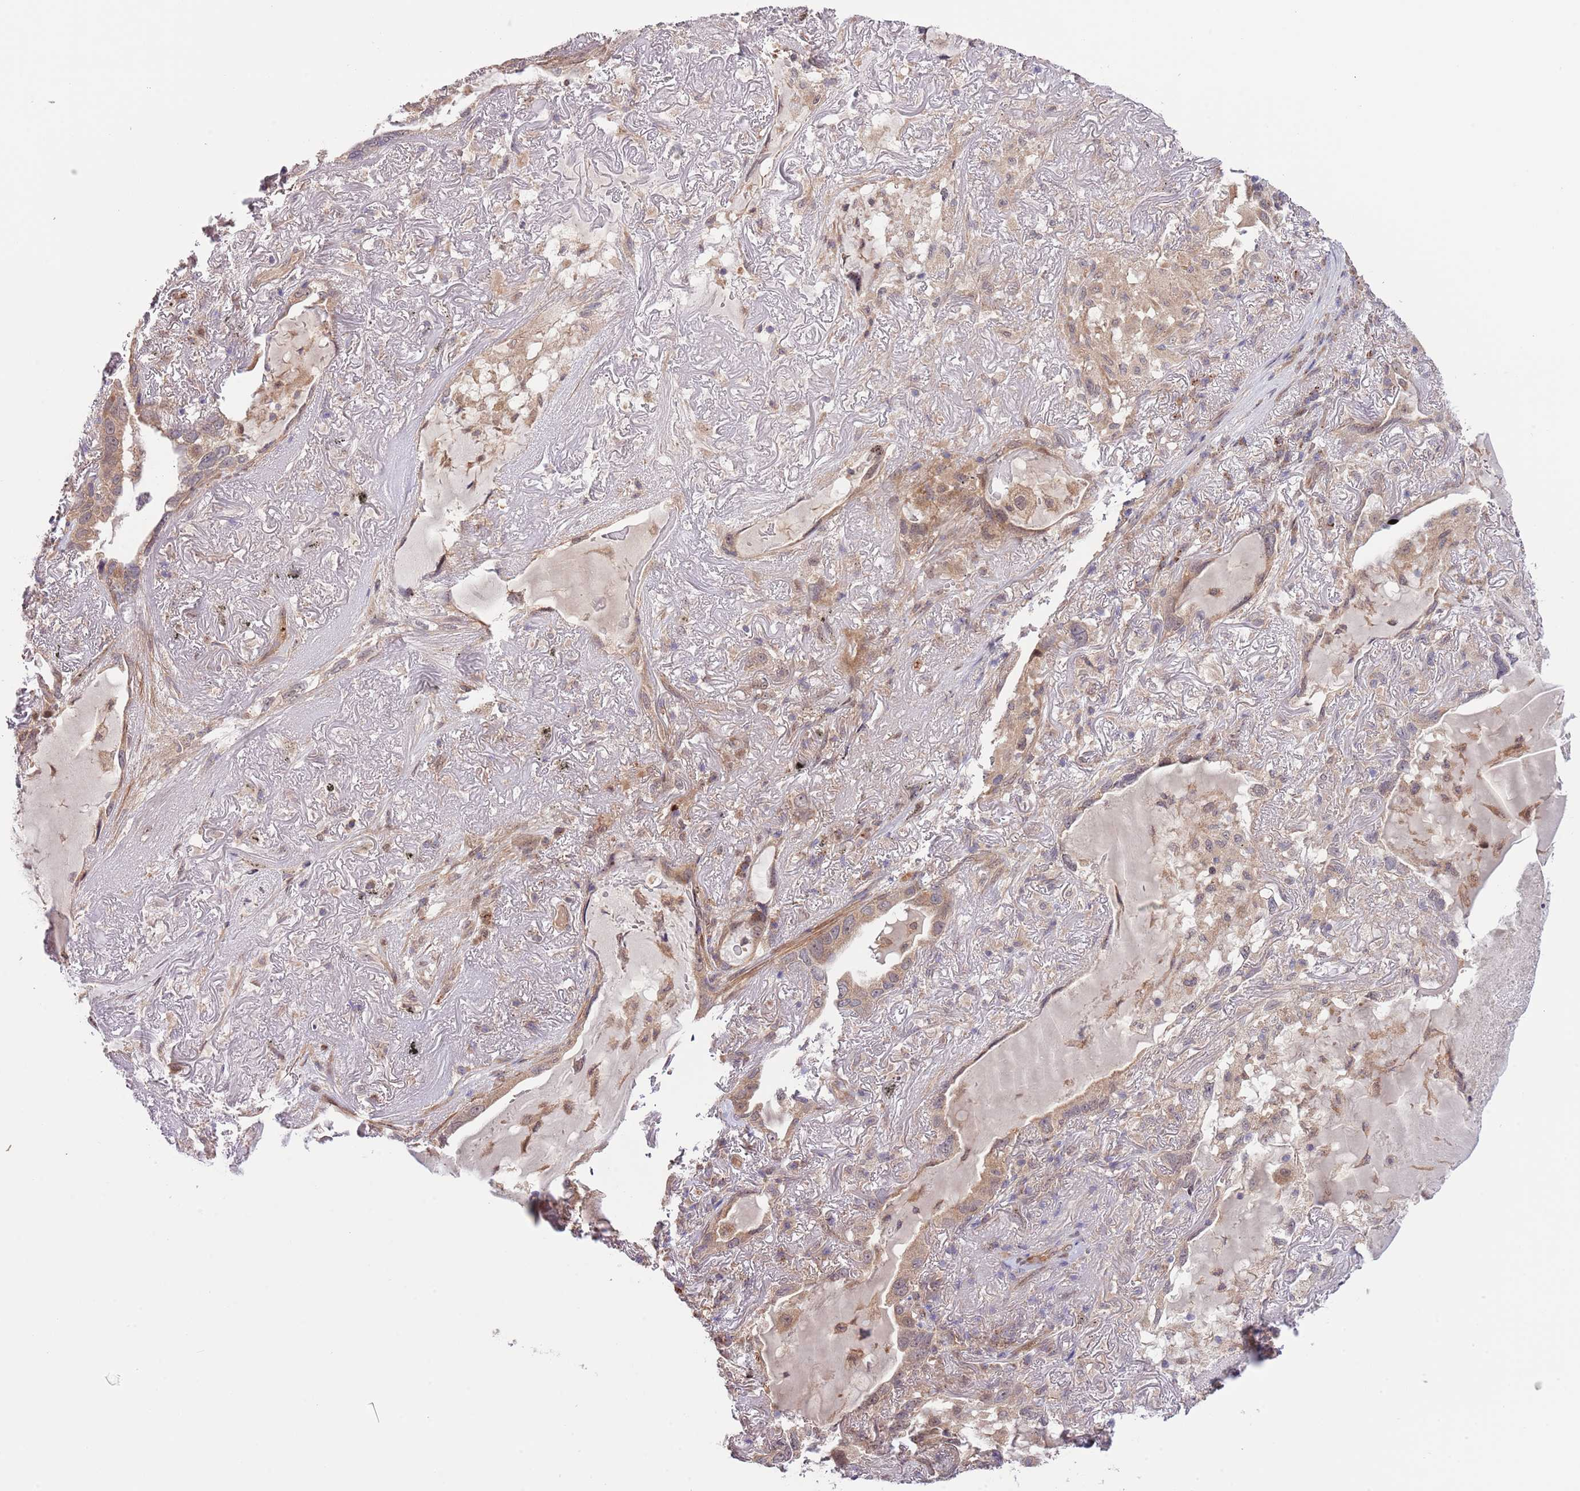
{"staining": {"intensity": "moderate", "quantity": "25%-75%", "location": "cytoplasmic/membranous"}, "tissue": "lung cancer", "cell_type": "Tumor cells", "image_type": "cancer", "snomed": [{"axis": "morphology", "description": "Adenocarcinoma, NOS"}, {"axis": "topography", "description": "Lung"}], "caption": "Adenocarcinoma (lung) stained with DAB (3,3'-diaminobenzidine) immunohistochemistry shows medium levels of moderate cytoplasmic/membranous positivity in approximately 25%-75% of tumor cells. (Brightfield microscopy of DAB IHC at high magnification).", "gene": "PRR16", "patient": {"sex": "female", "age": 69}}